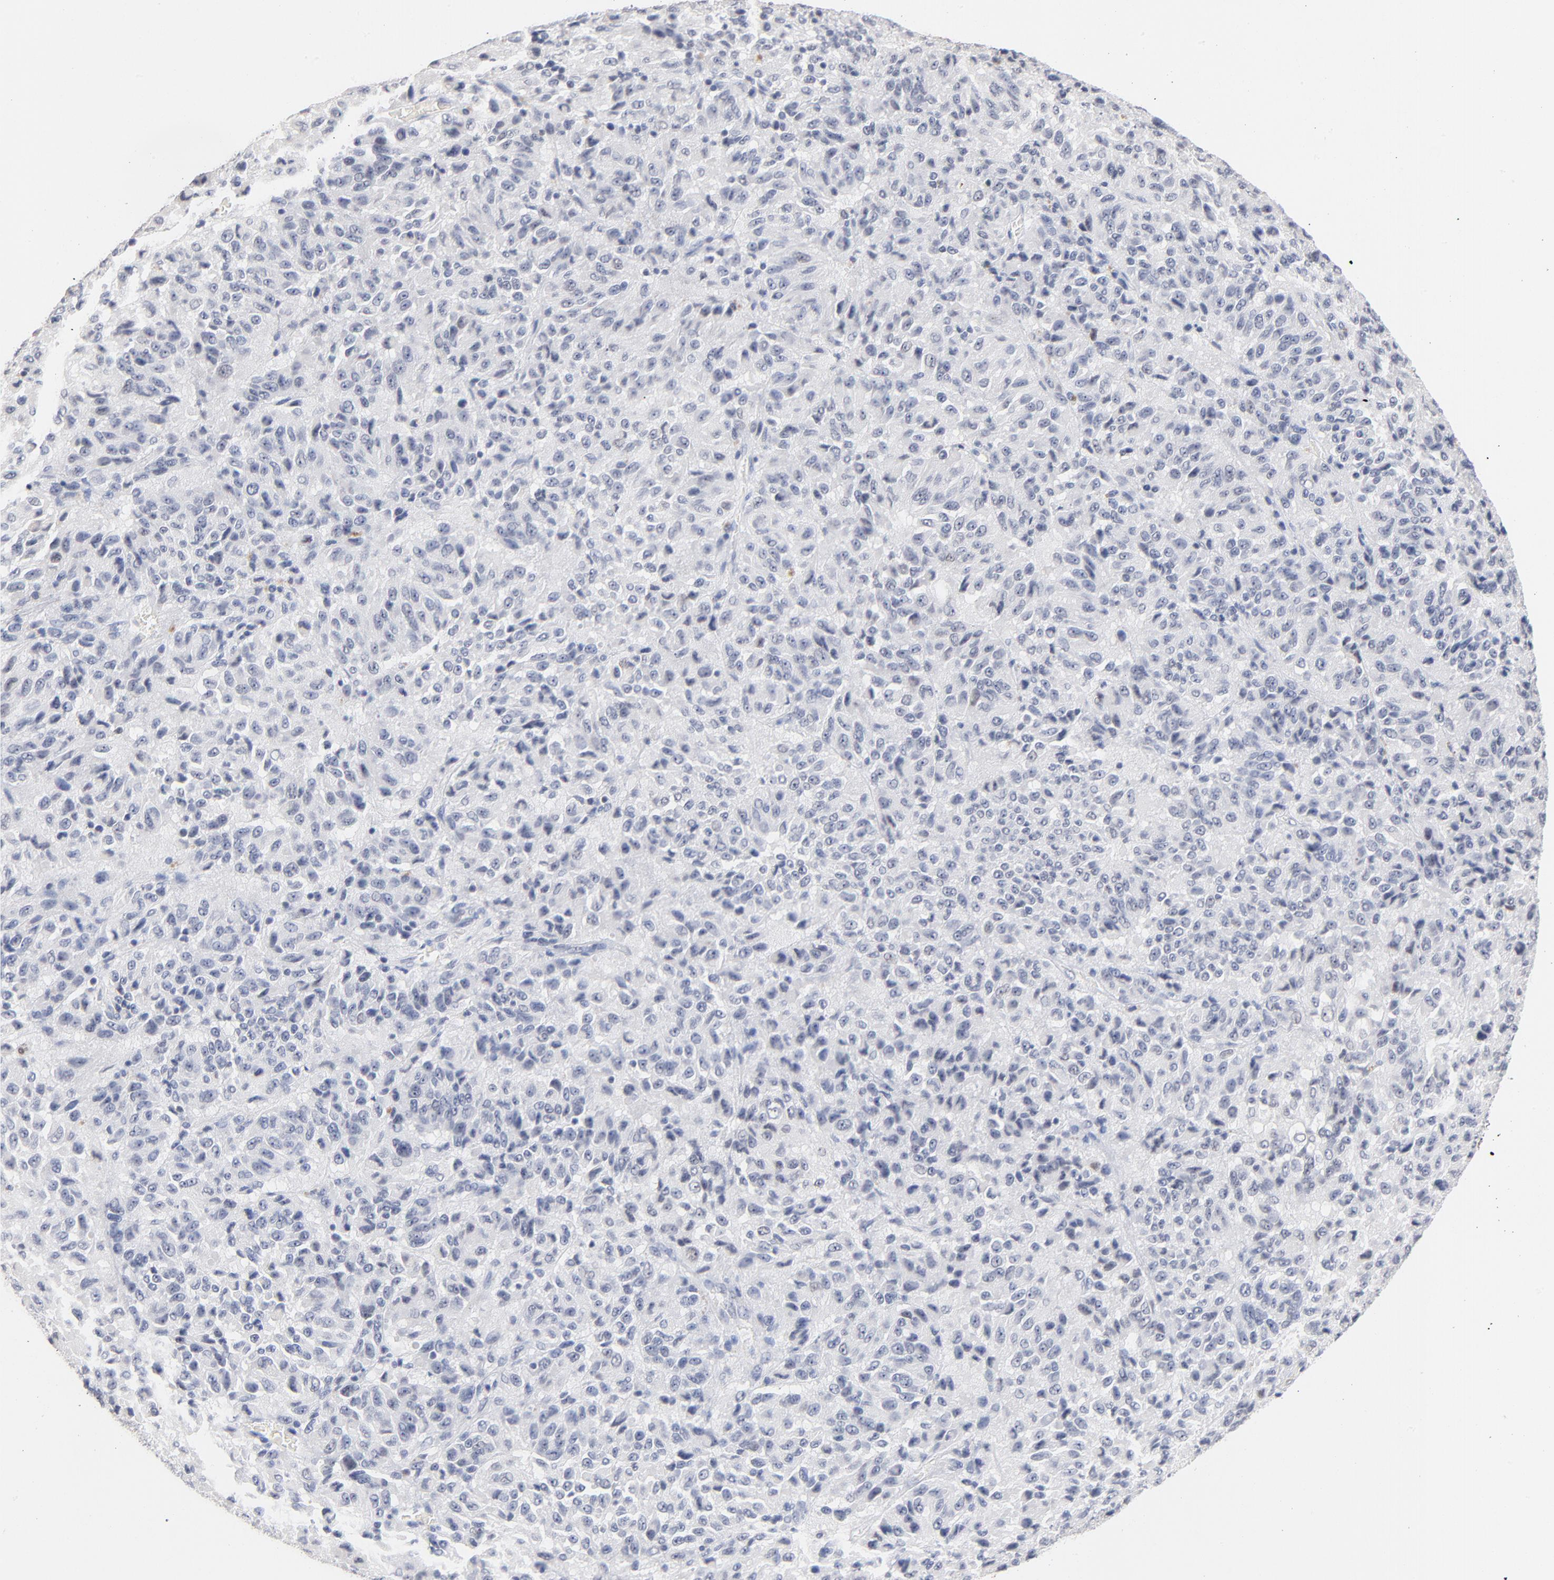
{"staining": {"intensity": "negative", "quantity": "none", "location": "none"}, "tissue": "melanoma", "cell_type": "Tumor cells", "image_type": "cancer", "snomed": [{"axis": "morphology", "description": "Malignant melanoma, Metastatic site"}, {"axis": "topography", "description": "Lung"}], "caption": "Tumor cells show no significant protein expression in malignant melanoma (metastatic site).", "gene": "ORC2", "patient": {"sex": "male", "age": 64}}